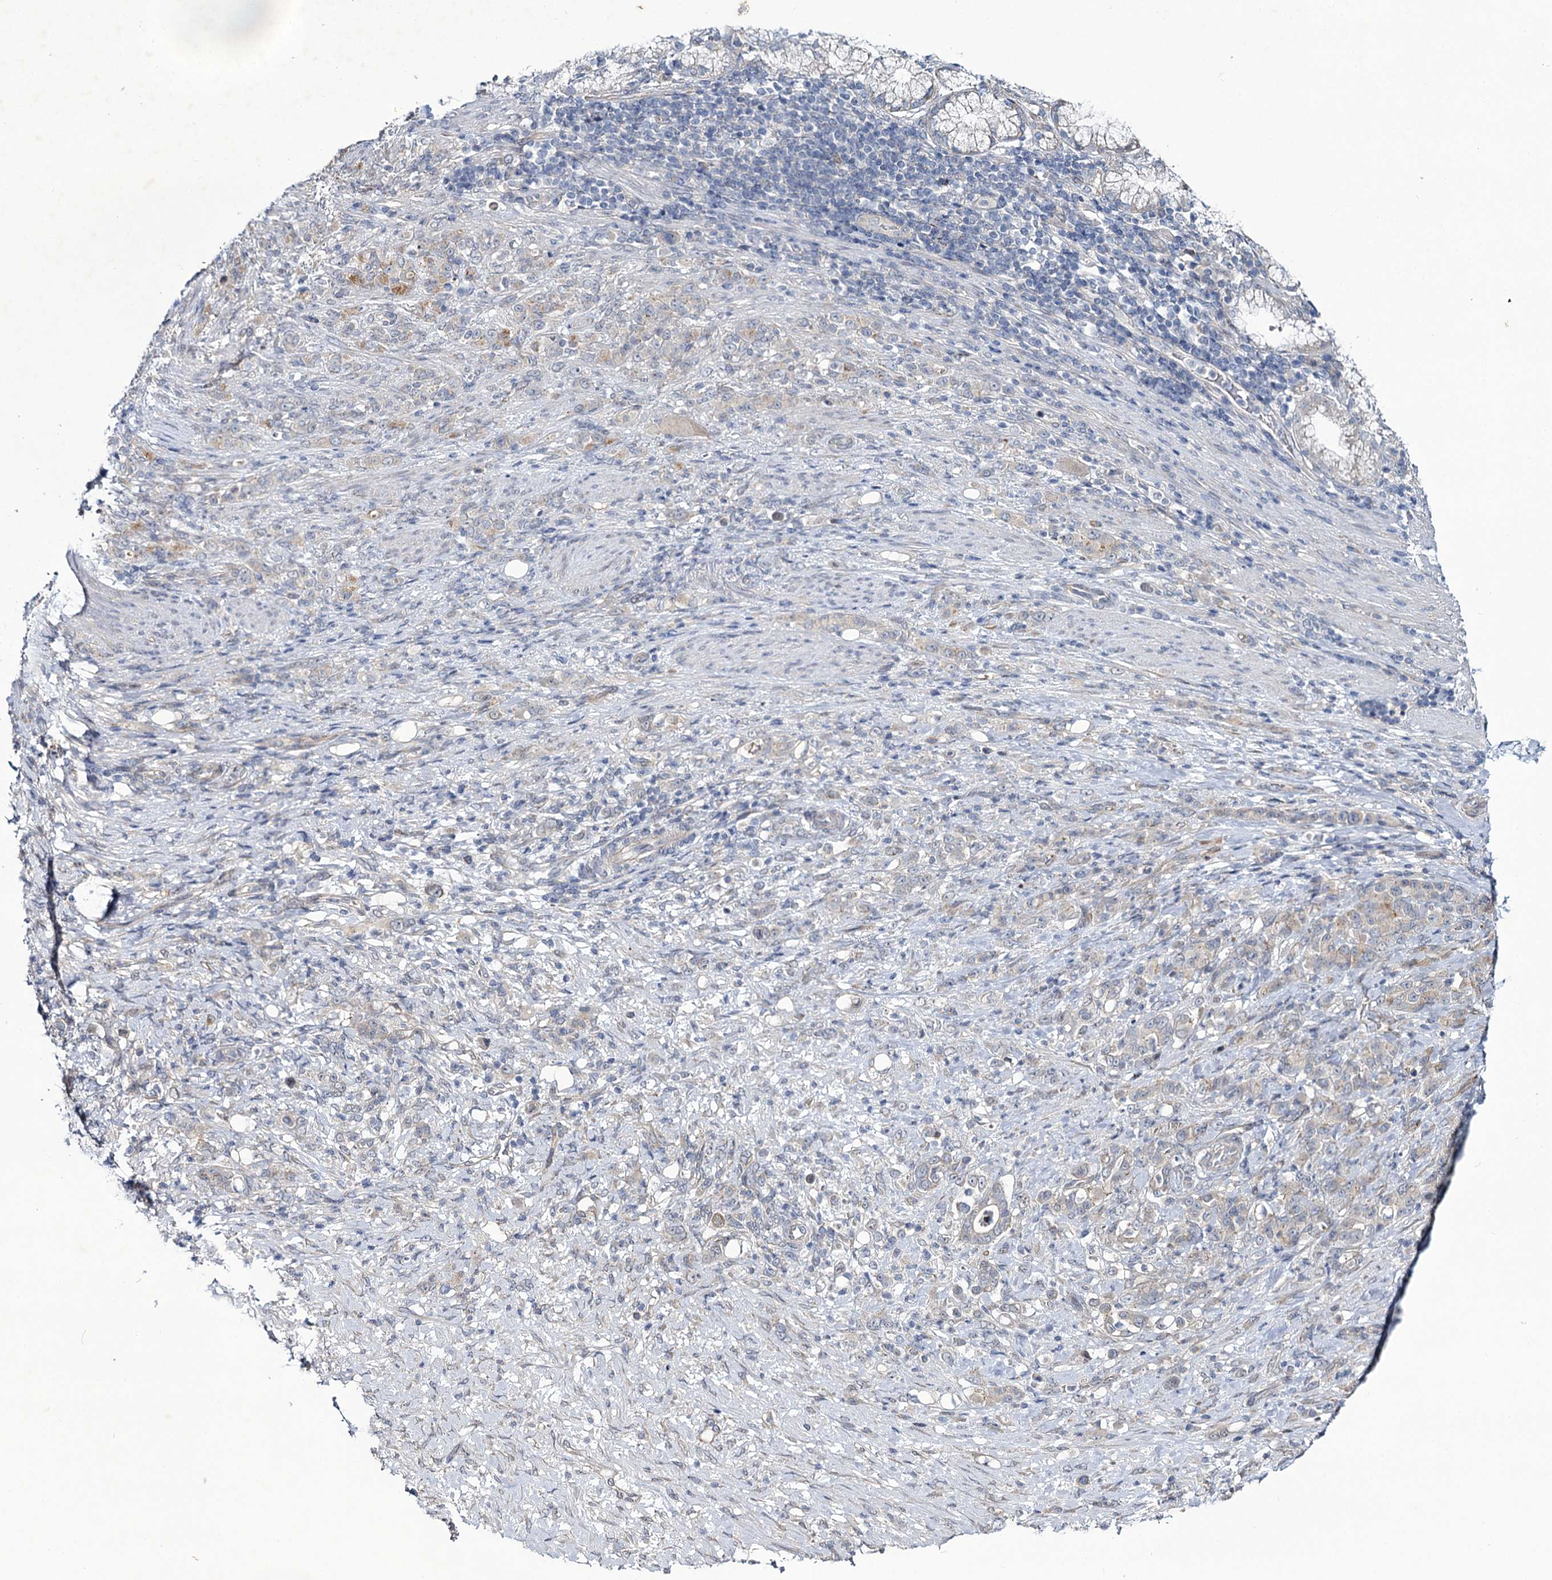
{"staining": {"intensity": "weak", "quantity": "25%-75%", "location": "cytoplasmic/membranous"}, "tissue": "stomach cancer", "cell_type": "Tumor cells", "image_type": "cancer", "snomed": [{"axis": "morphology", "description": "Adenocarcinoma, NOS"}, {"axis": "topography", "description": "Stomach"}], "caption": "High-magnification brightfield microscopy of stomach cancer (adenocarcinoma) stained with DAB (3,3'-diaminobenzidine) (brown) and counterstained with hematoxylin (blue). tumor cells exhibit weak cytoplasmic/membranous expression is identified in approximately25%-75% of cells. The staining was performed using DAB to visualize the protein expression in brown, while the nuclei were stained in blue with hematoxylin (Magnification: 20x).", "gene": "MBLAC2", "patient": {"sex": "female", "age": 79}}